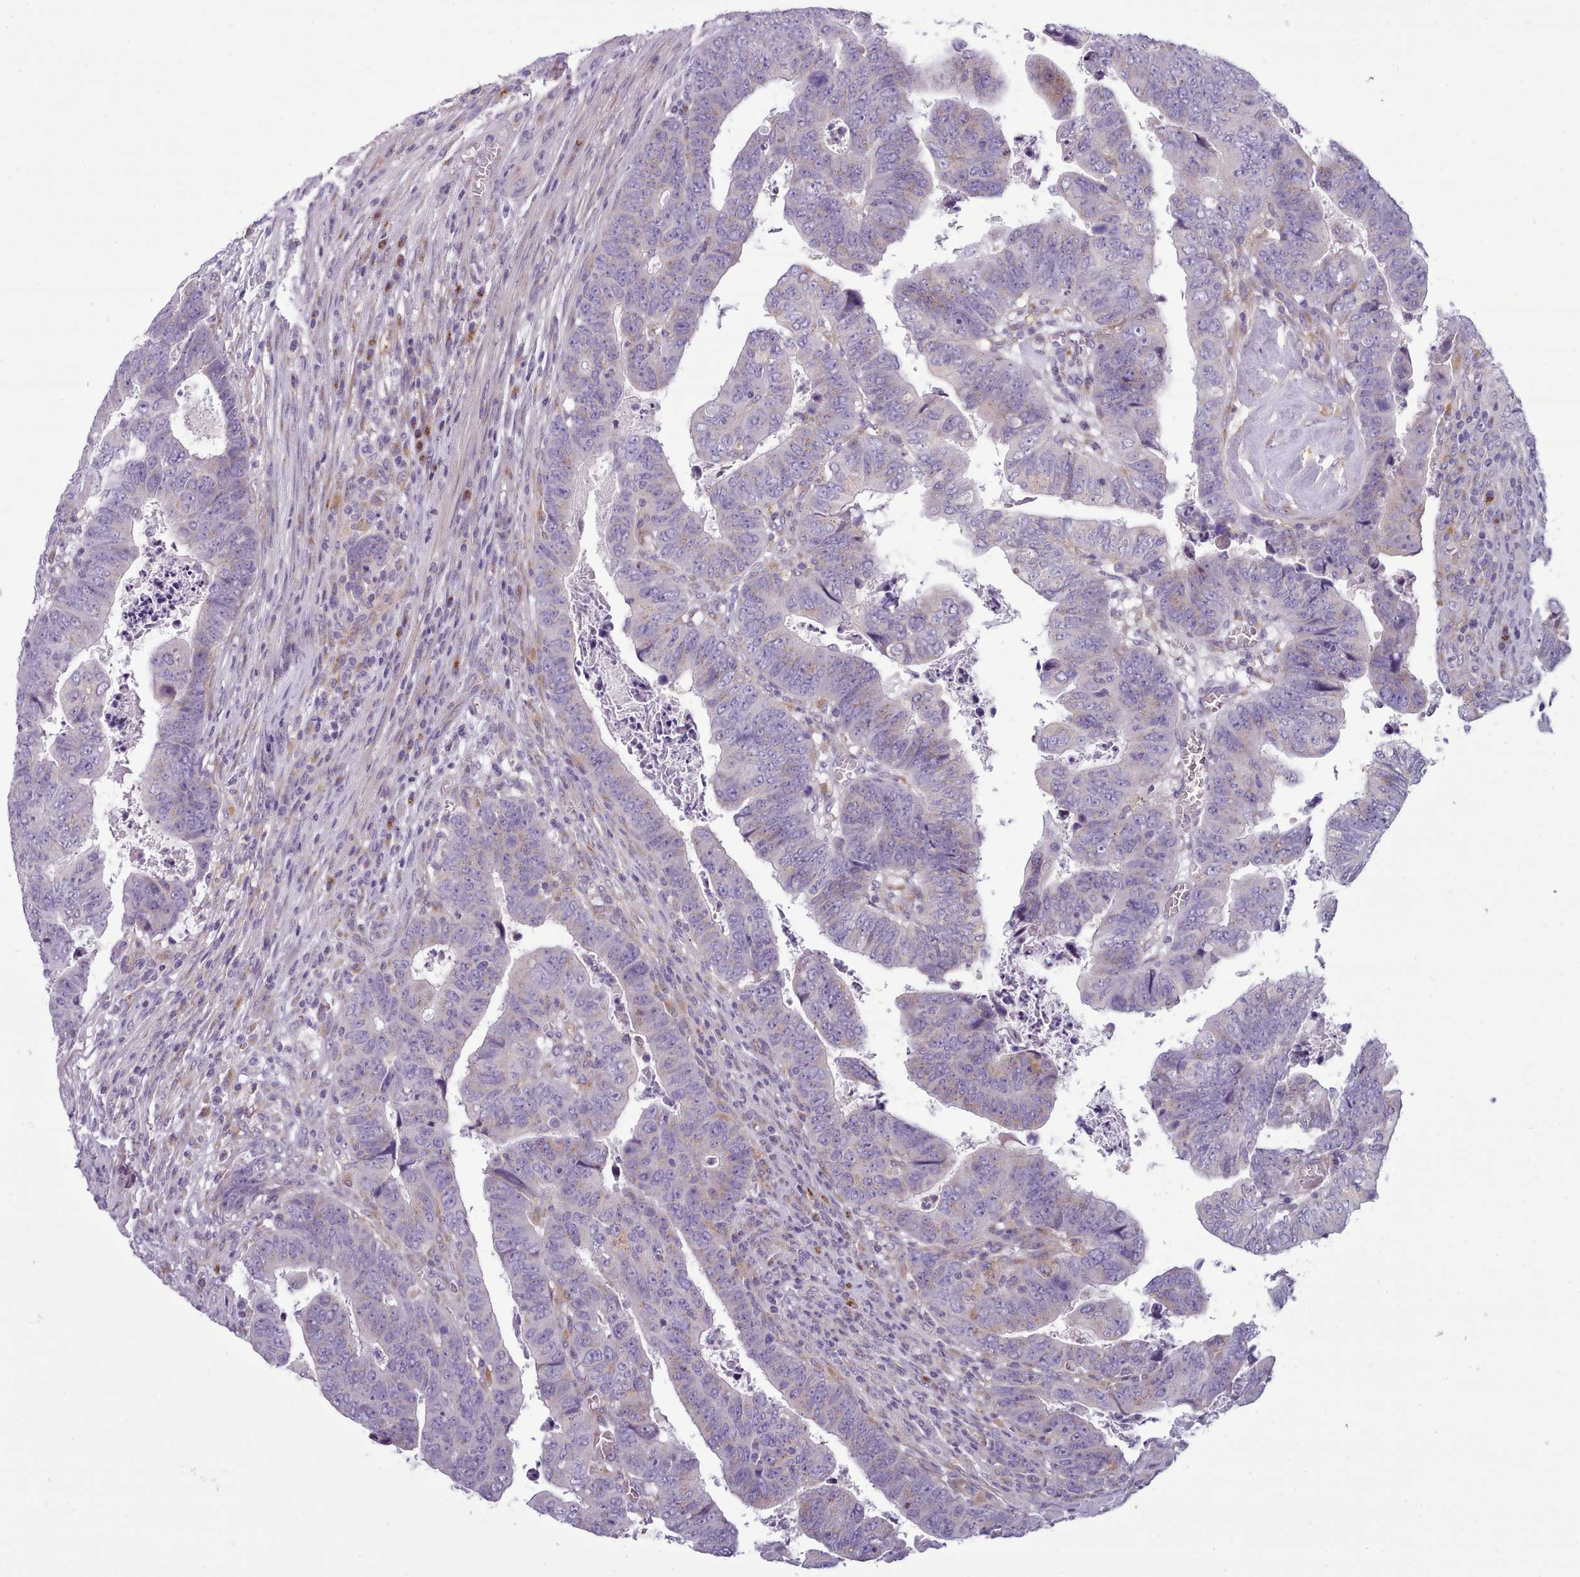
{"staining": {"intensity": "weak", "quantity": "<25%", "location": "cytoplasmic/membranous"}, "tissue": "colorectal cancer", "cell_type": "Tumor cells", "image_type": "cancer", "snomed": [{"axis": "morphology", "description": "Normal tissue, NOS"}, {"axis": "morphology", "description": "Adenocarcinoma, NOS"}, {"axis": "topography", "description": "Rectum"}], "caption": "This is an IHC photomicrograph of human colorectal cancer (adenocarcinoma). There is no staining in tumor cells.", "gene": "MYRFL", "patient": {"sex": "female", "age": 65}}